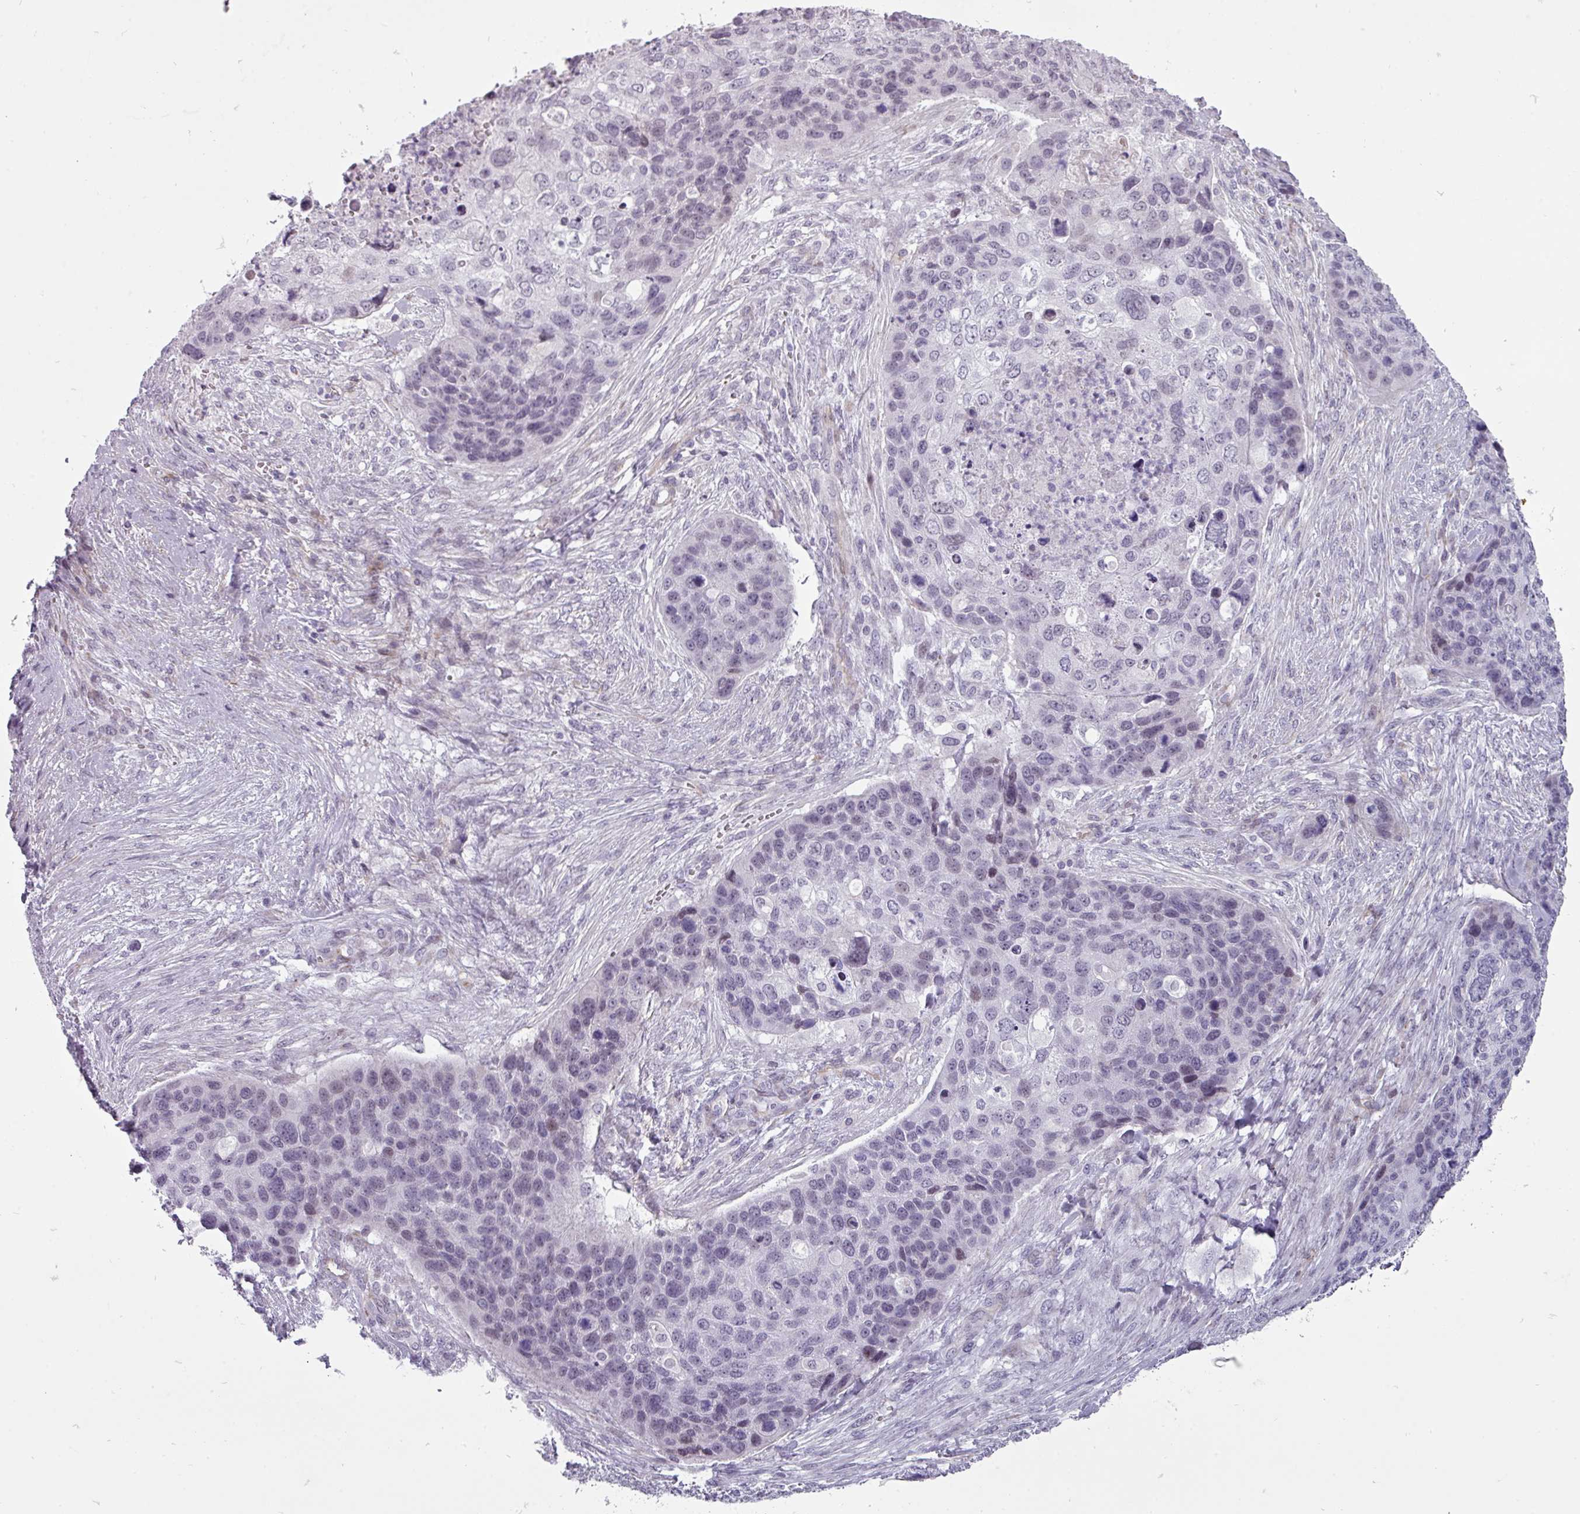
{"staining": {"intensity": "negative", "quantity": "none", "location": "none"}, "tissue": "skin cancer", "cell_type": "Tumor cells", "image_type": "cancer", "snomed": [{"axis": "morphology", "description": "Basal cell carcinoma"}, {"axis": "topography", "description": "Skin"}], "caption": "Skin cancer was stained to show a protein in brown. There is no significant staining in tumor cells. The staining was performed using DAB (3,3'-diaminobenzidine) to visualize the protein expression in brown, while the nuclei were stained in blue with hematoxylin (Magnification: 20x).", "gene": "CHRDL1", "patient": {"sex": "female", "age": 74}}